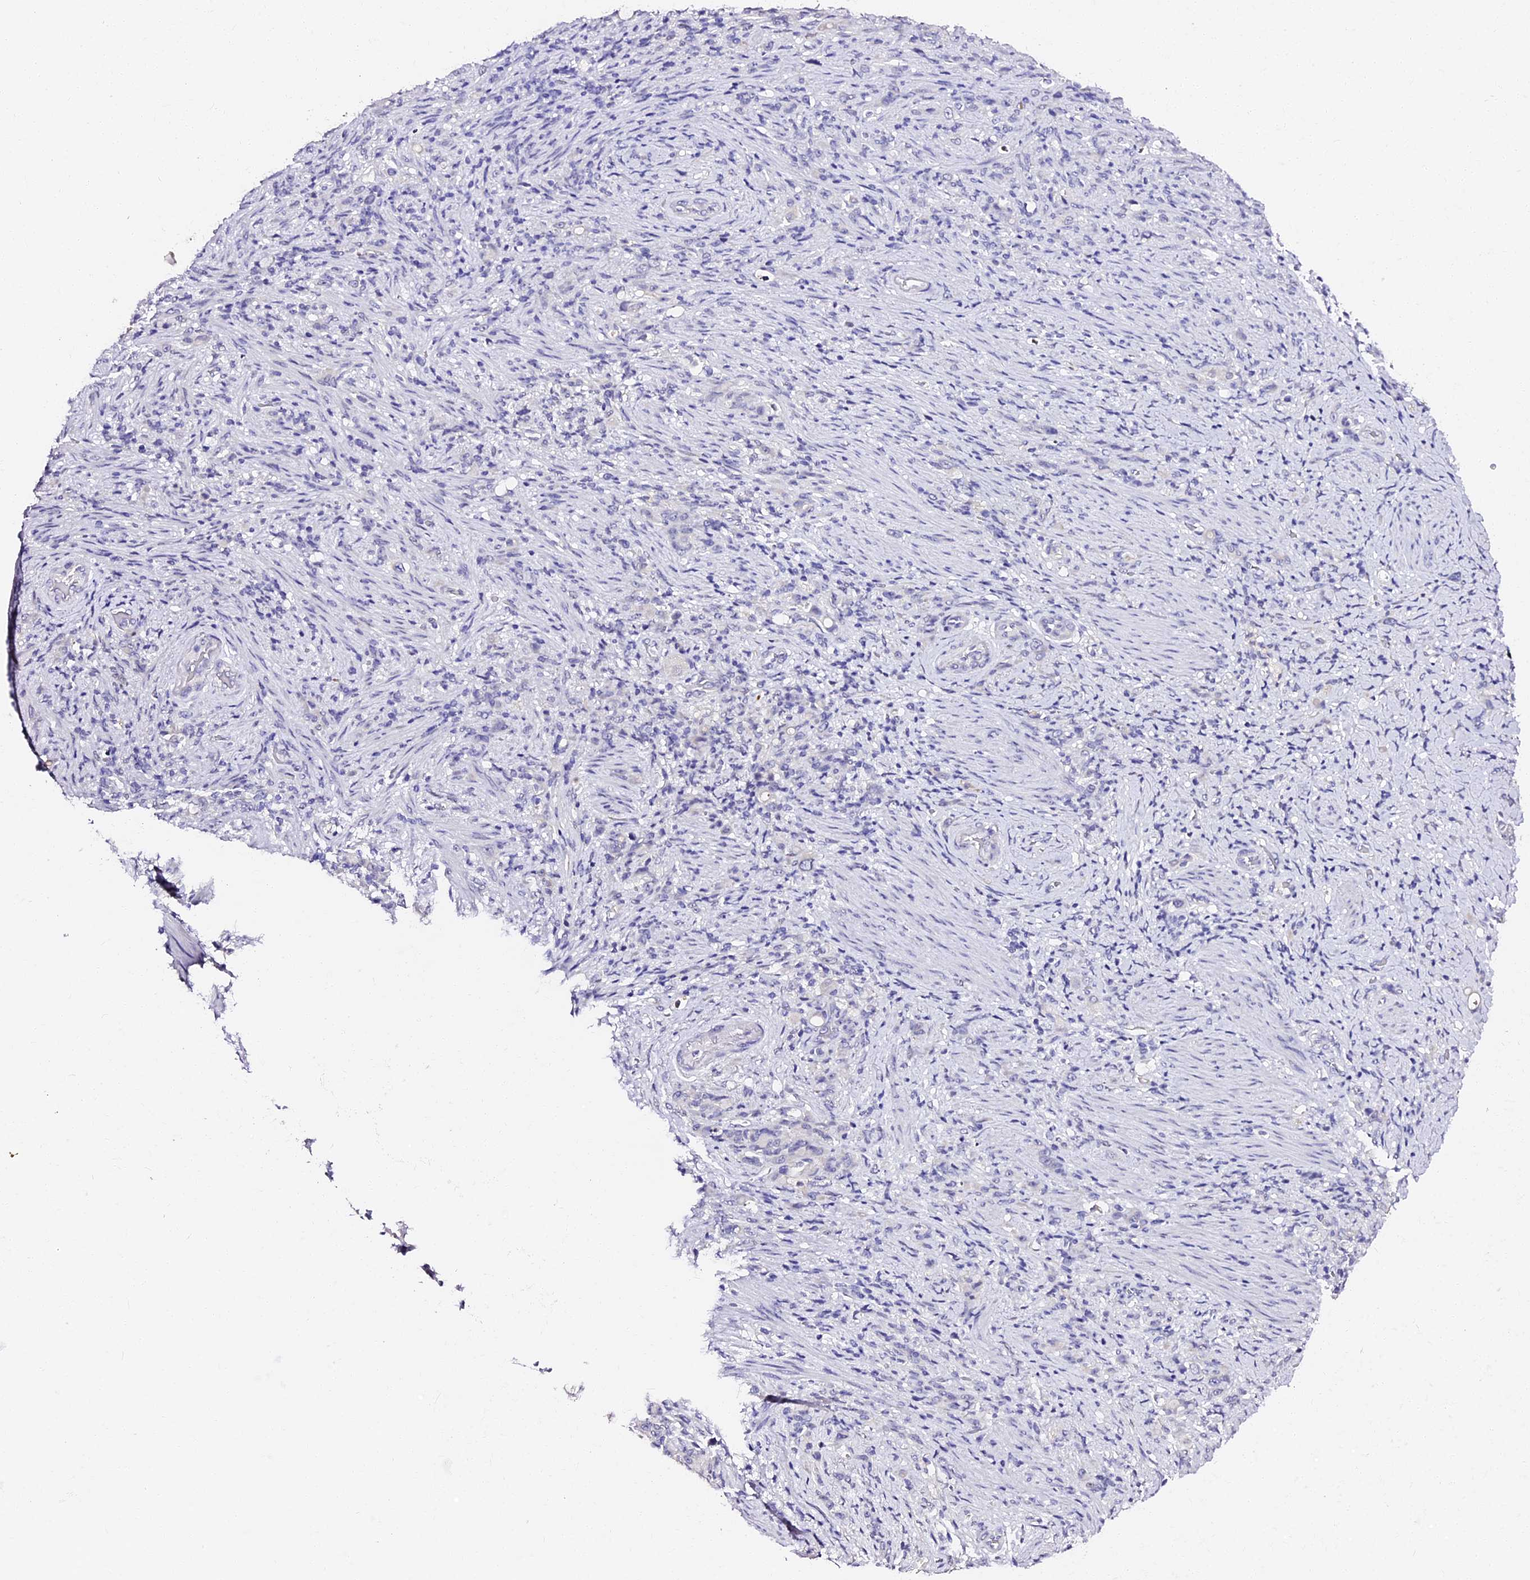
{"staining": {"intensity": "negative", "quantity": "none", "location": "none"}, "tissue": "stomach cancer", "cell_type": "Tumor cells", "image_type": "cancer", "snomed": [{"axis": "morphology", "description": "Adenocarcinoma, NOS"}, {"axis": "topography", "description": "Stomach"}], "caption": "A high-resolution histopathology image shows immunohistochemistry (IHC) staining of adenocarcinoma (stomach), which demonstrates no significant expression in tumor cells.", "gene": "VPS33B", "patient": {"sex": "female", "age": 79}}